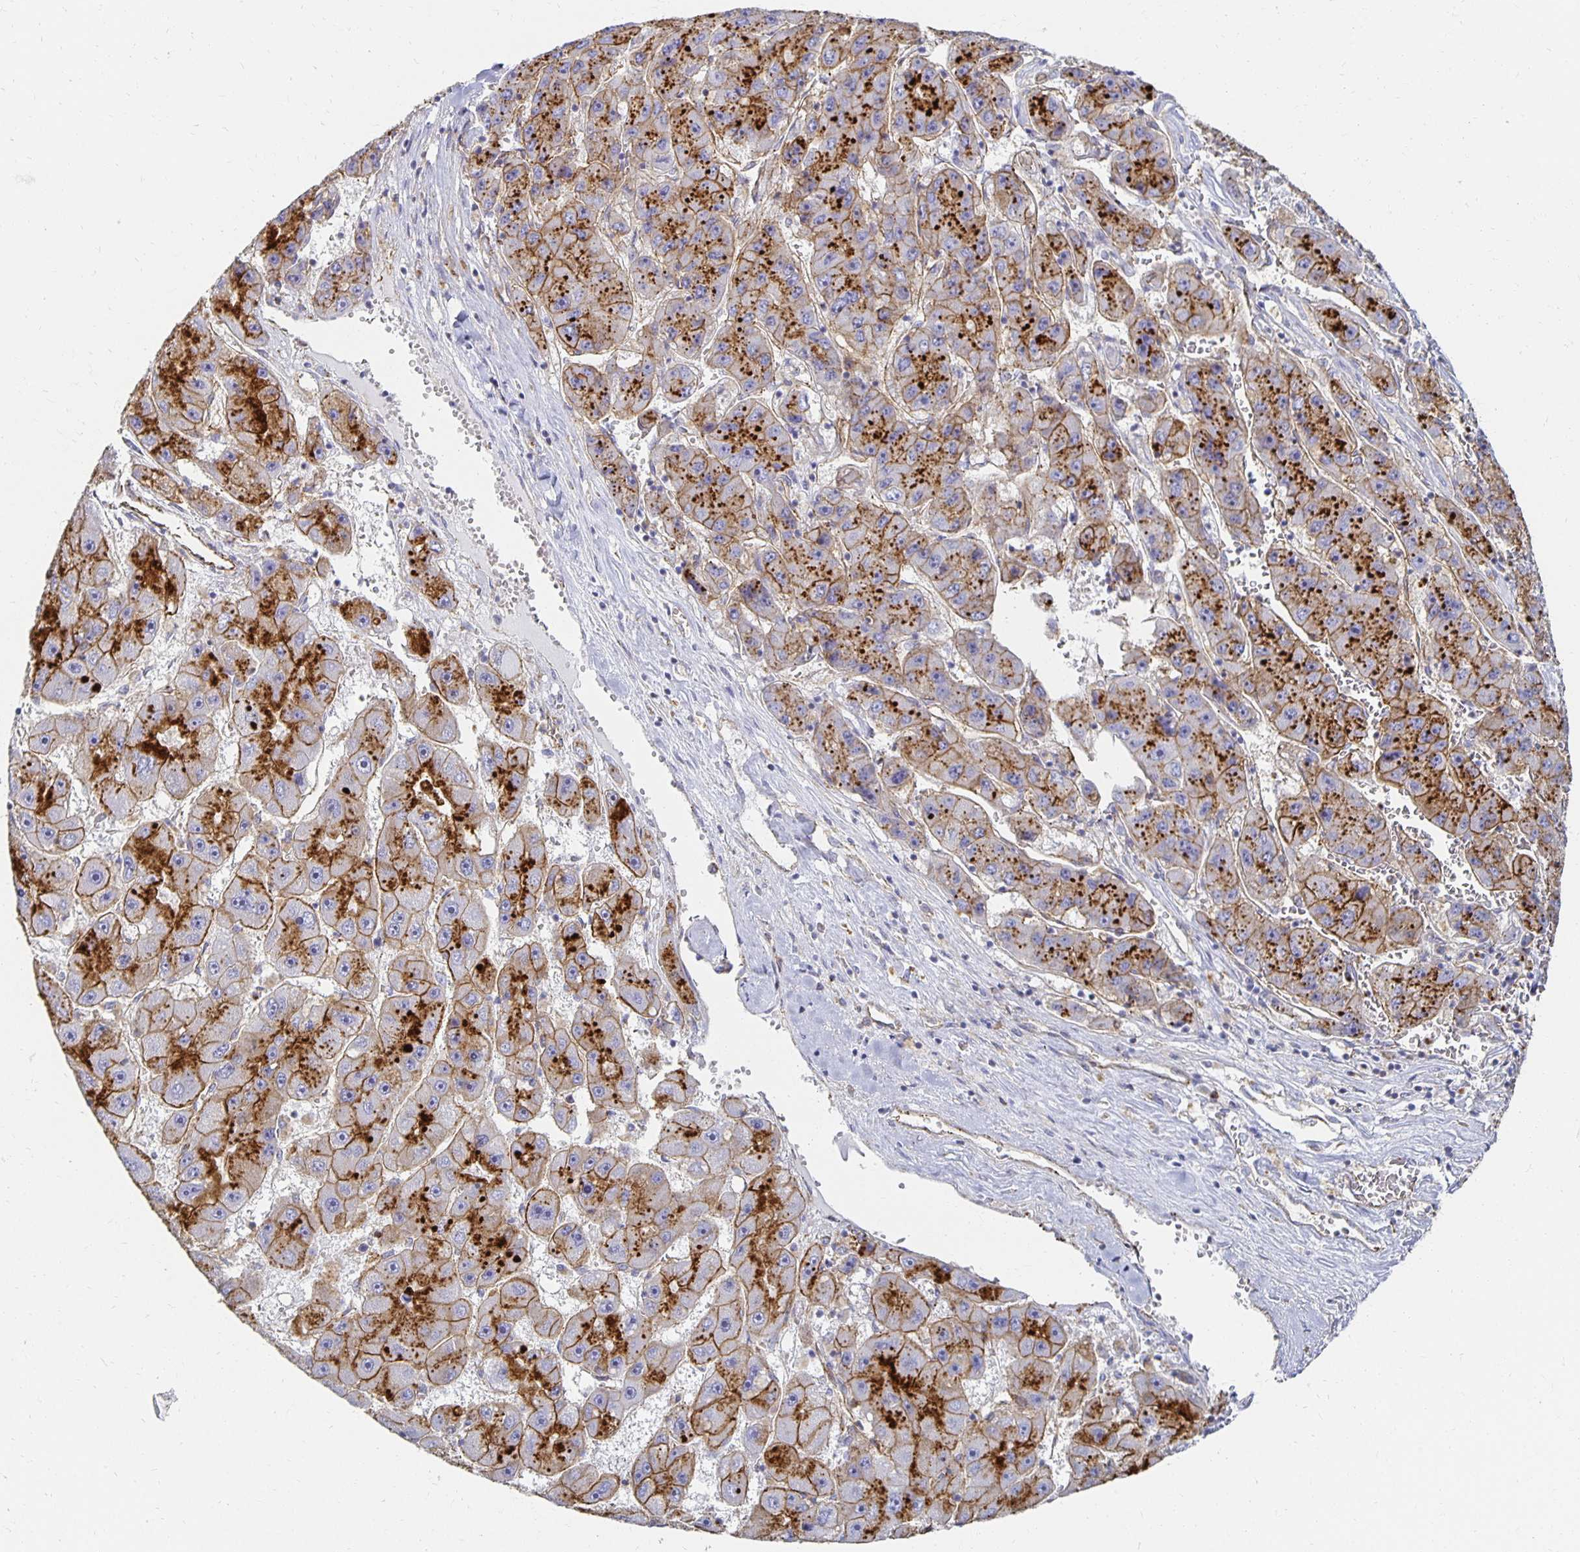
{"staining": {"intensity": "strong", "quantity": ">75%", "location": "cytoplasmic/membranous"}, "tissue": "liver cancer", "cell_type": "Tumor cells", "image_type": "cancer", "snomed": [{"axis": "morphology", "description": "Carcinoma, Hepatocellular, NOS"}, {"axis": "topography", "description": "Liver"}], "caption": "This image reveals liver hepatocellular carcinoma stained with IHC to label a protein in brown. The cytoplasmic/membranous of tumor cells show strong positivity for the protein. Nuclei are counter-stained blue.", "gene": "TAAR1", "patient": {"sex": "female", "age": 61}}